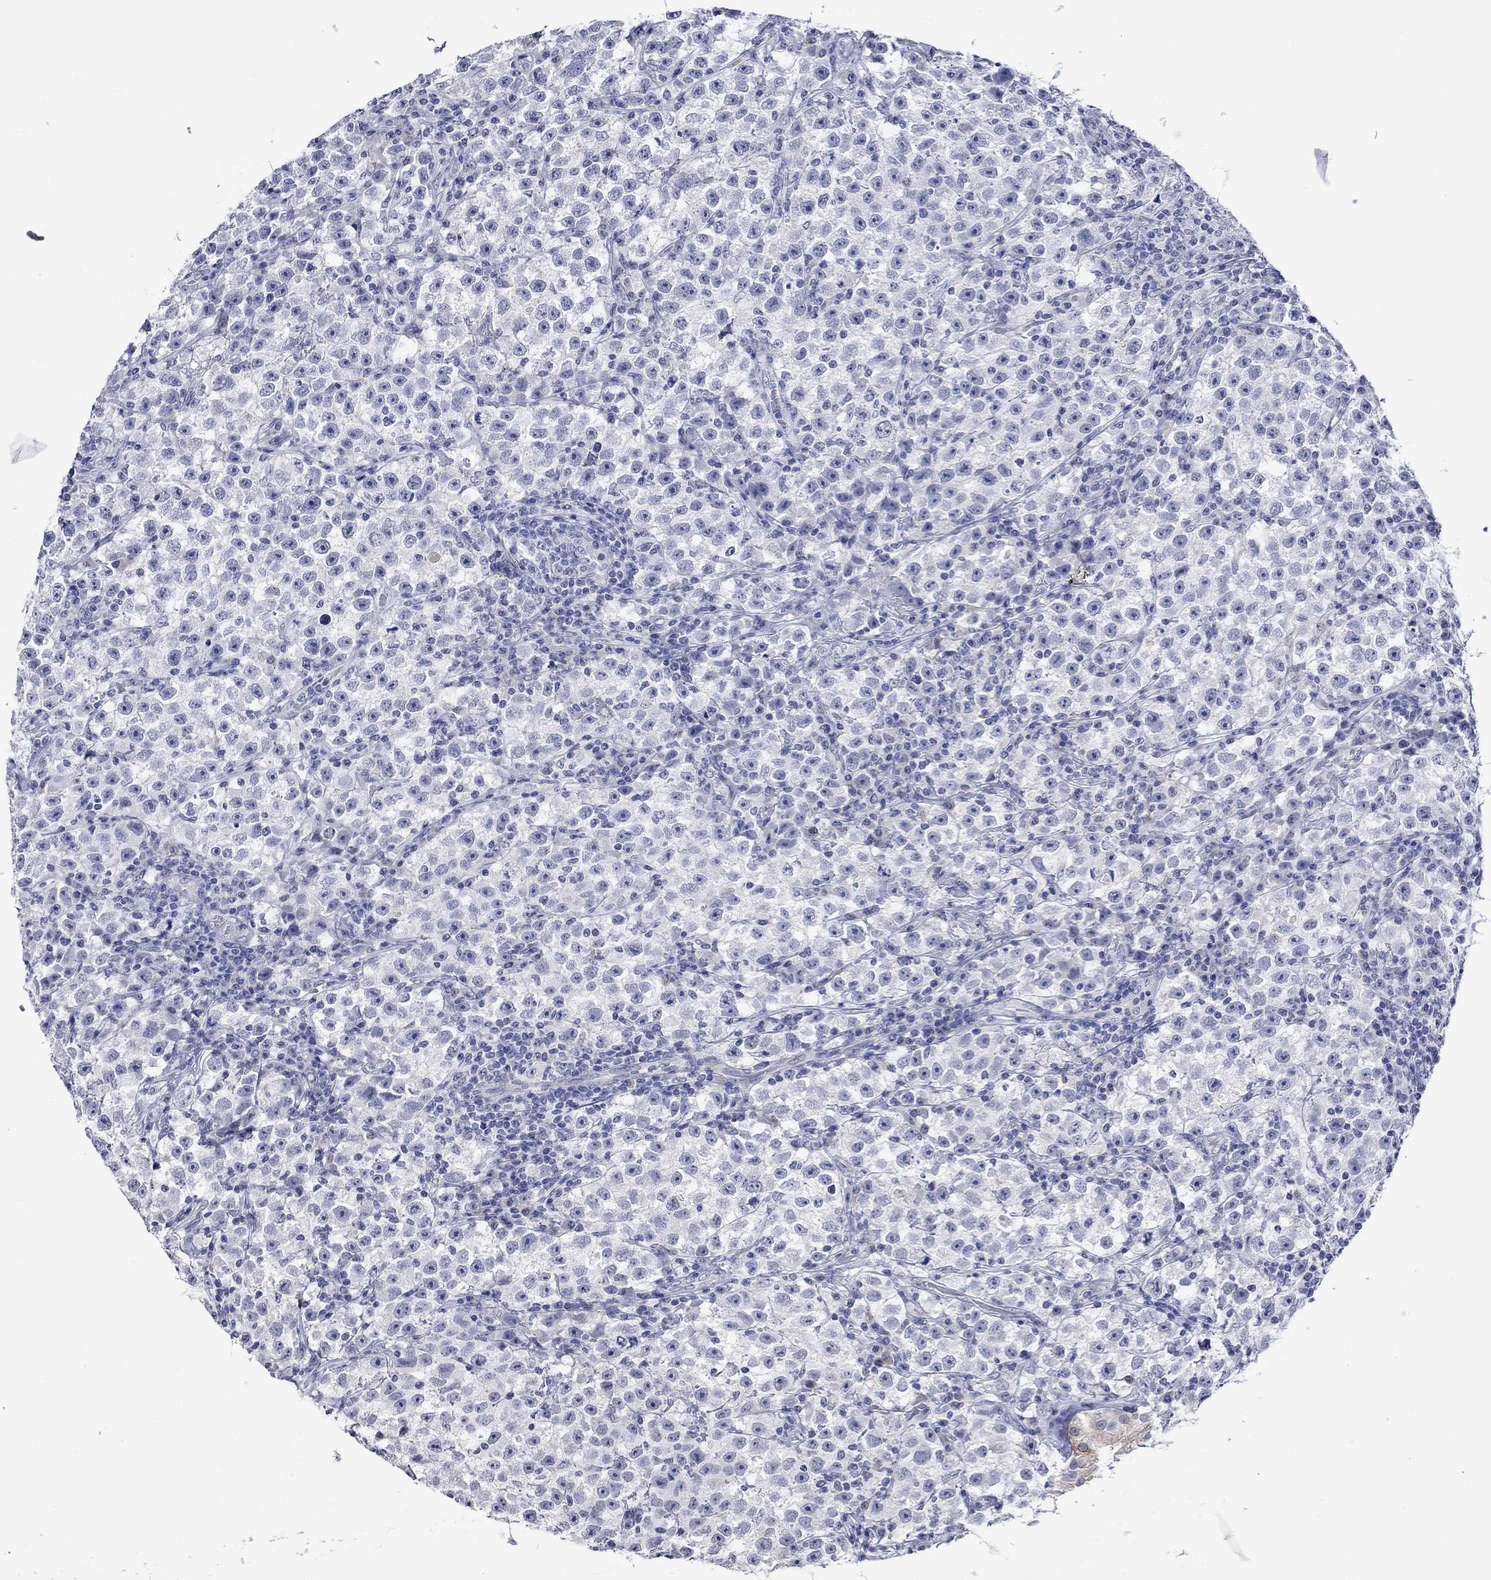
{"staining": {"intensity": "negative", "quantity": "none", "location": "none"}, "tissue": "testis cancer", "cell_type": "Tumor cells", "image_type": "cancer", "snomed": [{"axis": "morphology", "description": "Seminoma, NOS"}, {"axis": "topography", "description": "Testis"}], "caption": "Photomicrograph shows no protein staining in tumor cells of seminoma (testis) tissue.", "gene": "CRYAB", "patient": {"sex": "male", "age": 22}}